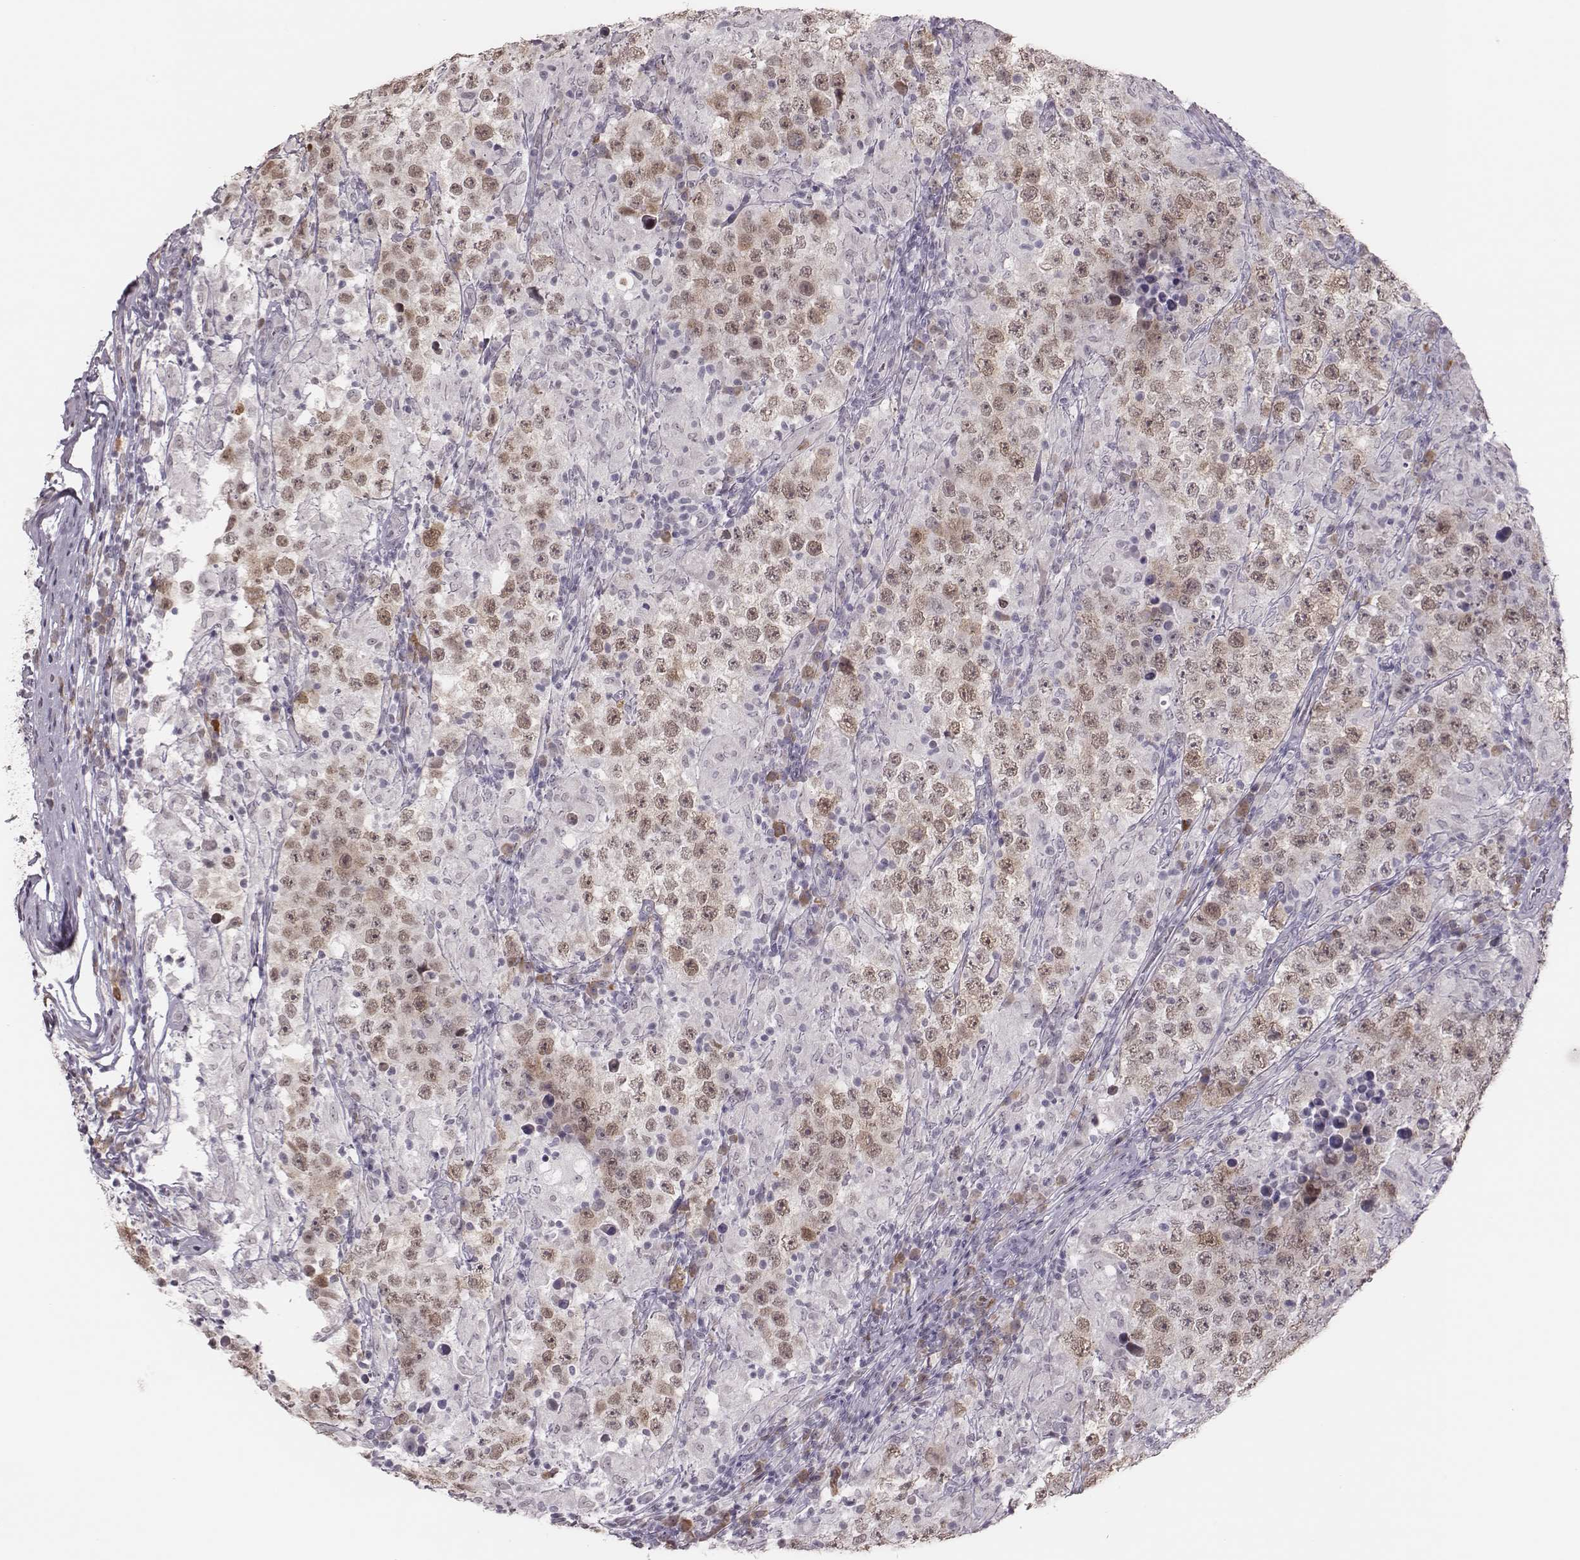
{"staining": {"intensity": "moderate", "quantity": "<25%", "location": "cytoplasmic/membranous,nuclear"}, "tissue": "testis cancer", "cell_type": "Tumor cells", "image_type": "cancer", "snomed": [{"axis": "morphology", "description": "Seminoma, NOS"}, {"axis": "morphology", "description": "Carcinoma, Embryonal, NOS"}, {"axis": "topography", "description": "Testis"}], "caption": "Protein staining reveals moderate cytoplasmic/membranous and nuclear positivity in approximately <25% of tumor cells in seminoma (testis).", "gene": "PBK", "patient": {"sex": "male", "age": 41}}